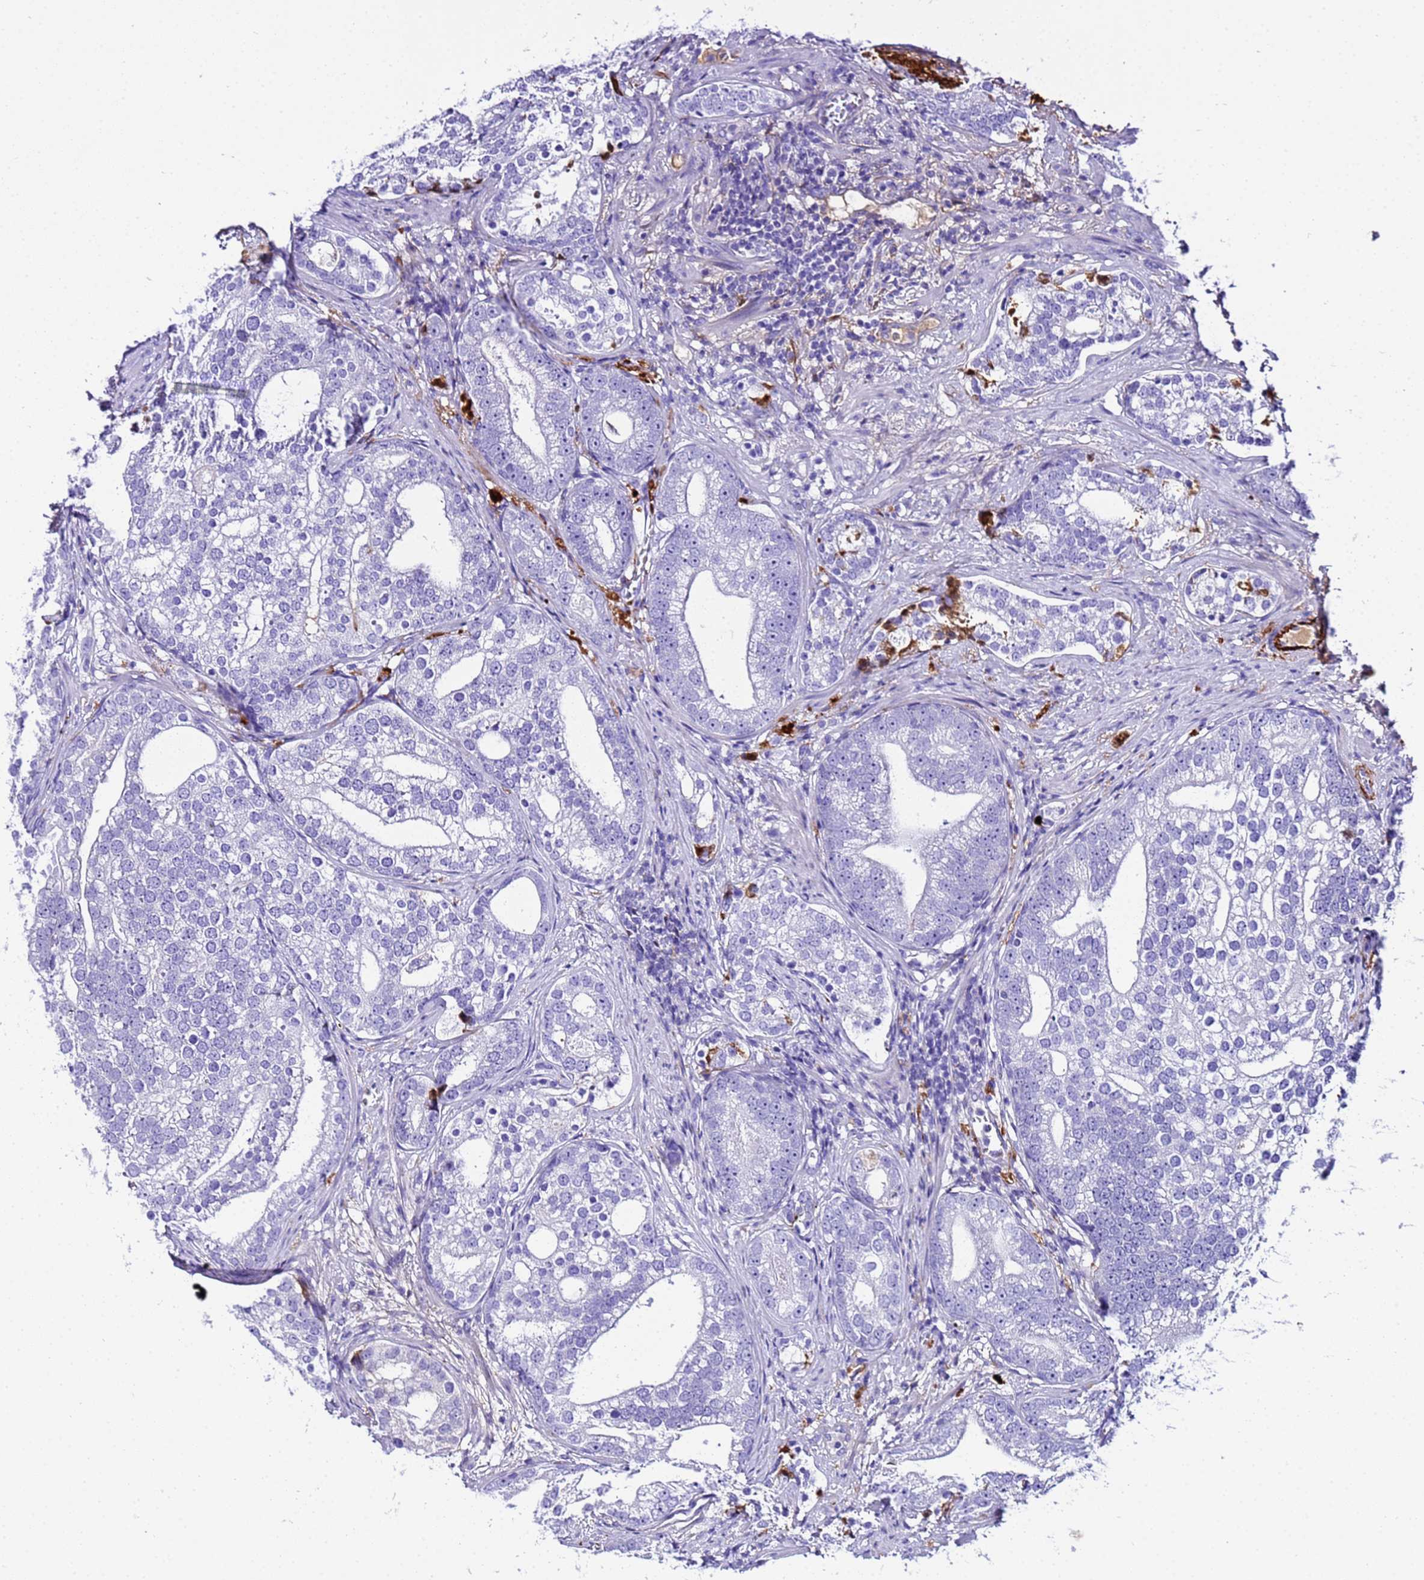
{"staining": {"intensity": "negative", "quantity": "none", "location": "none"}, "tissue": "prostate cancer", "cell_type": "Tumor cells", "image_type": "cancer", "snomed": [{"axis": "morphology", "description": "Adenocarcinoma, High grade"}, {"axis": "topography", "description": "Prostate"}], "caption": "An image of human high-grade adenocarcinoma (prostate) is negative for staining in tumor cells.", "gene": "CFHR2", "patient": {"sex": "male", "age": 75}}